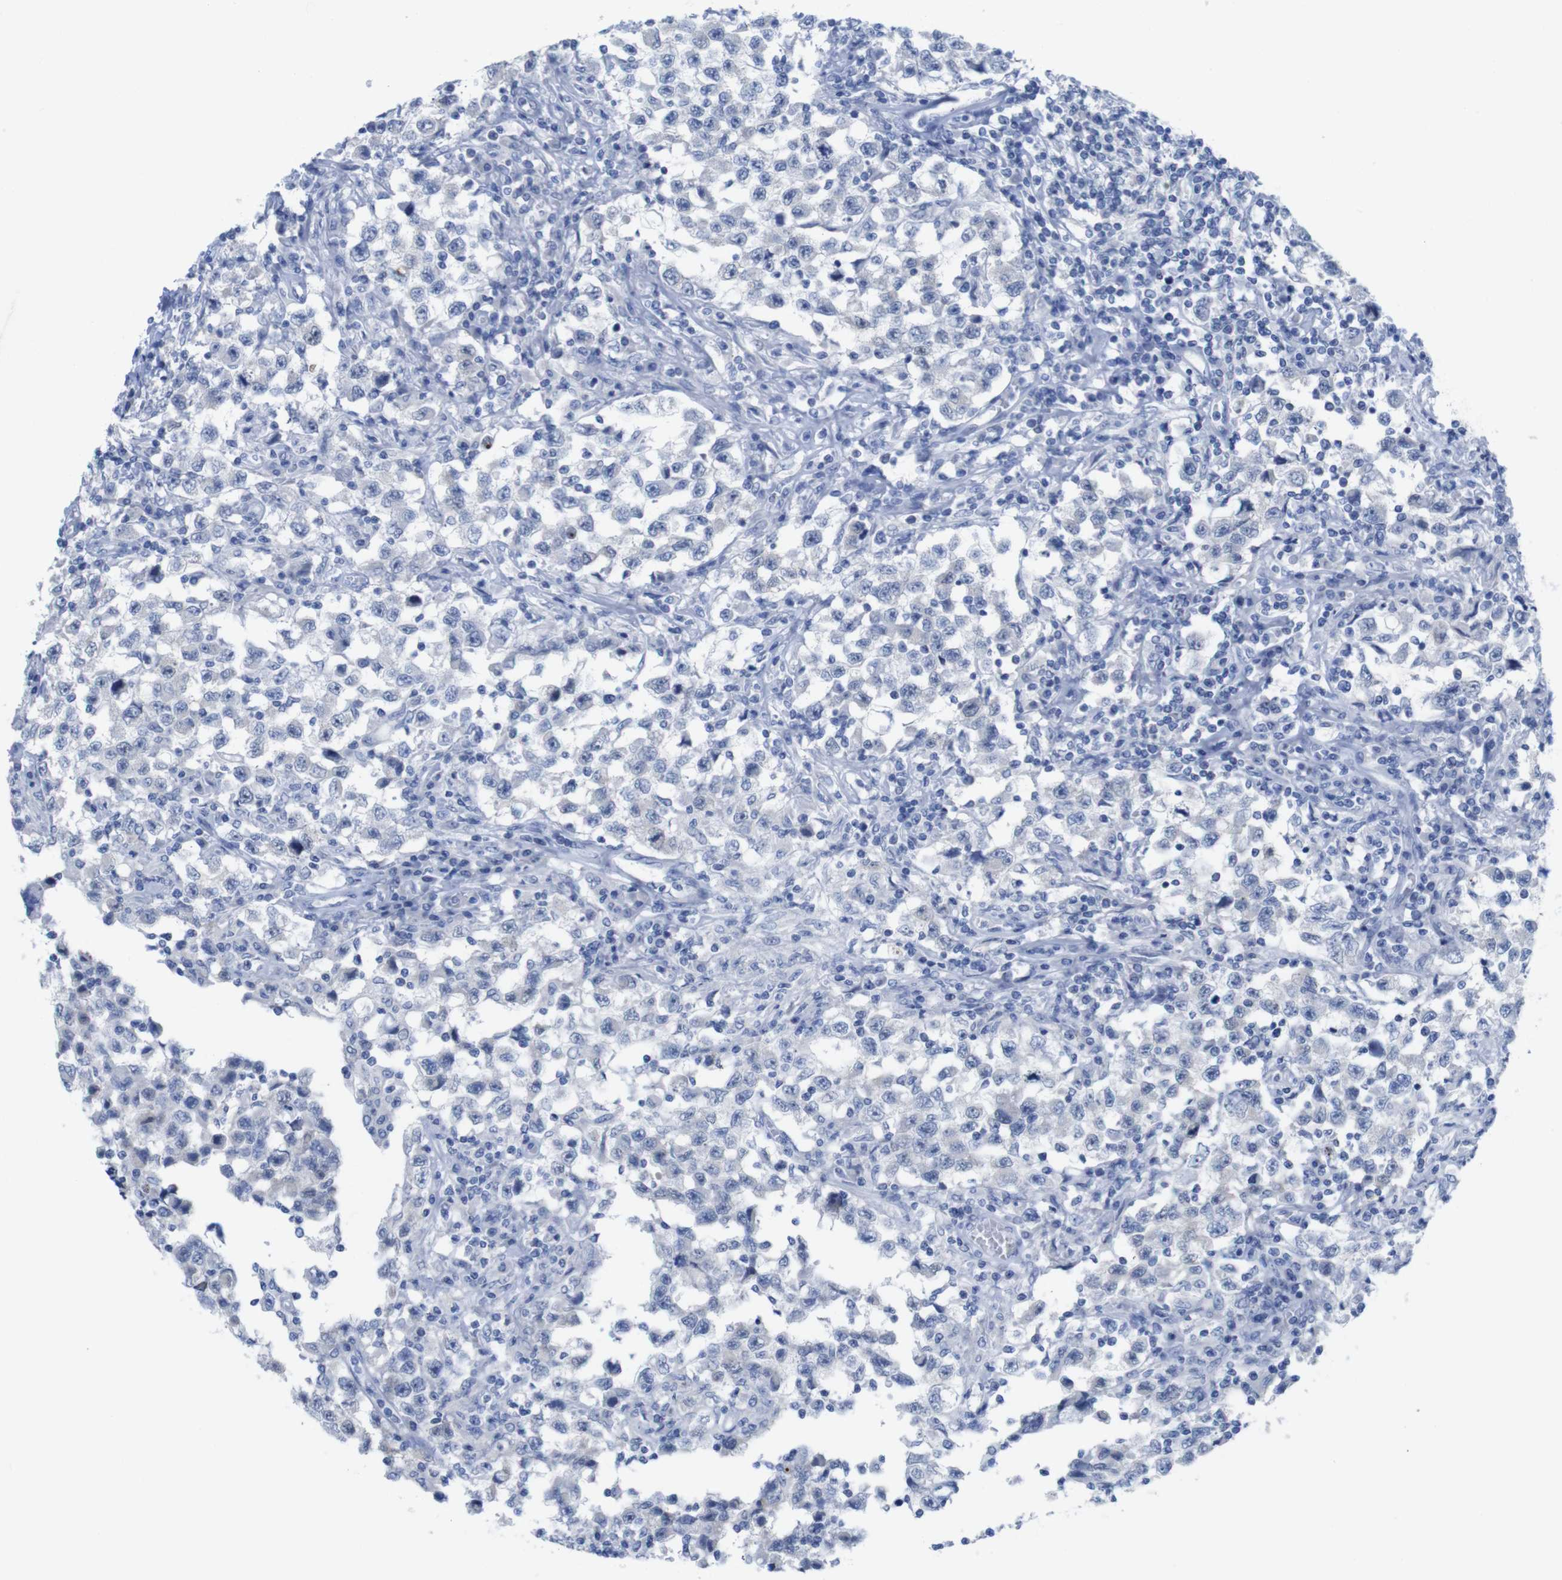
{"staining": {"intensity": "negative", "quantity": "none", "location": "none"}, "tissue": "testis cancer", "cell_type": "Tumor cells", "image_type": "cancer", "snomed": [{"axis": "morphology", "description": "Carcinoma, Embryonal, NOS"}, {"axis": "topography", "description": "Testis"}], "caption": "Micrograph shows no significant protein positivity in tumor cells of testis embryonal carcinoma.", "gene": "PNMA1", "patient": {"sex": "male", "age": 21}}